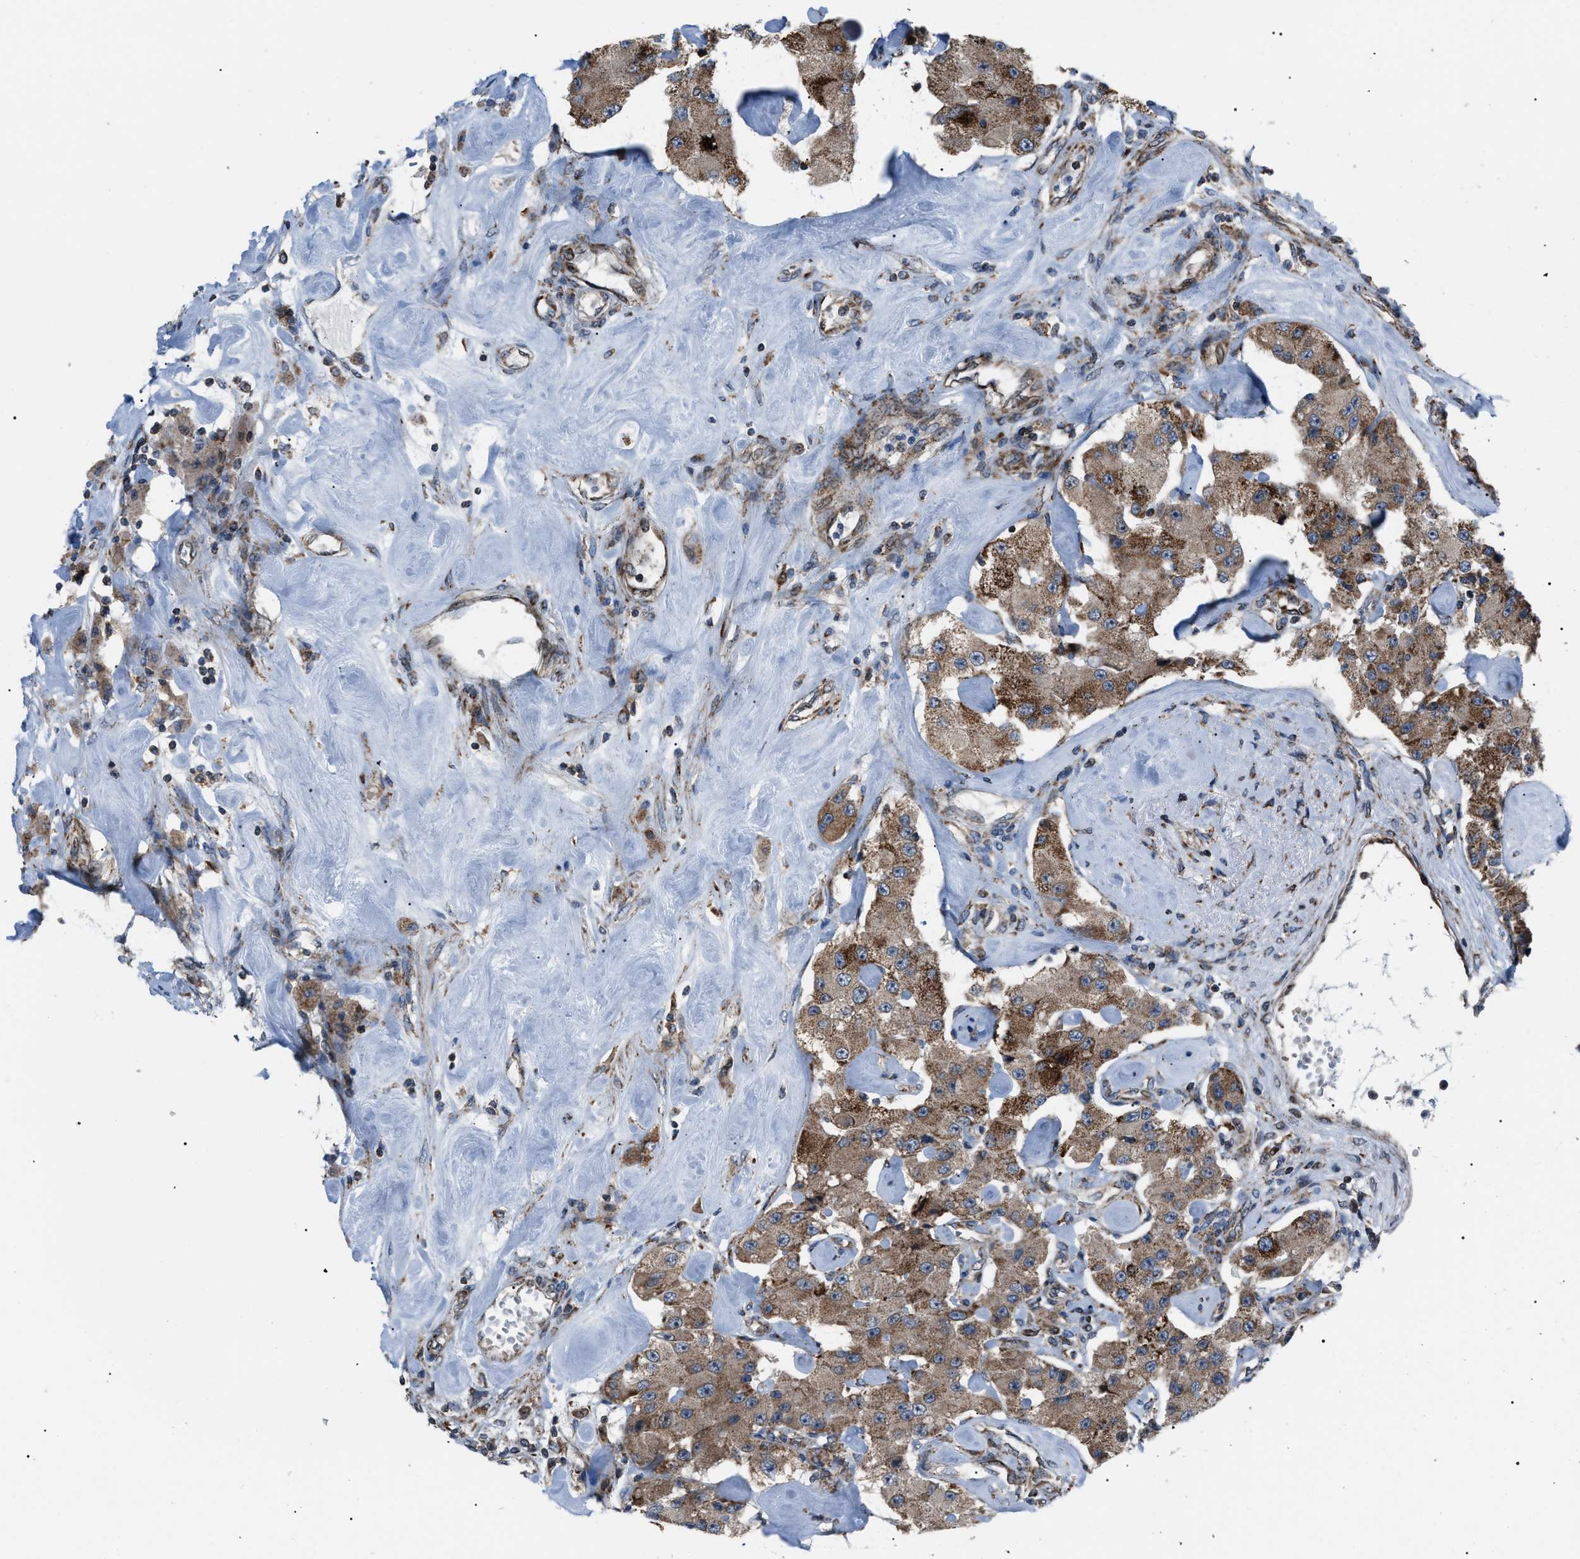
{"staining": {"intensity": "strong", "quantity": ">75%", "location": "cytoplasmic/membranous"}, "tissue": "carcinoid", "cell_type": "Tumor cells", "image_type": "cancer", "snomed": [{"axis": "morphology", "description": "Carcinoid, malignant, NOS"}, {"axis": "topography", "description": "Pancreas"}], "caption": "Protein expression analysis of human carcinoid reveals strong cytoplasmic/membranous expression in approximately >75% of tumor cells.", "gene": "AGO2", "patient": {"sex": "male", "age": 41}}